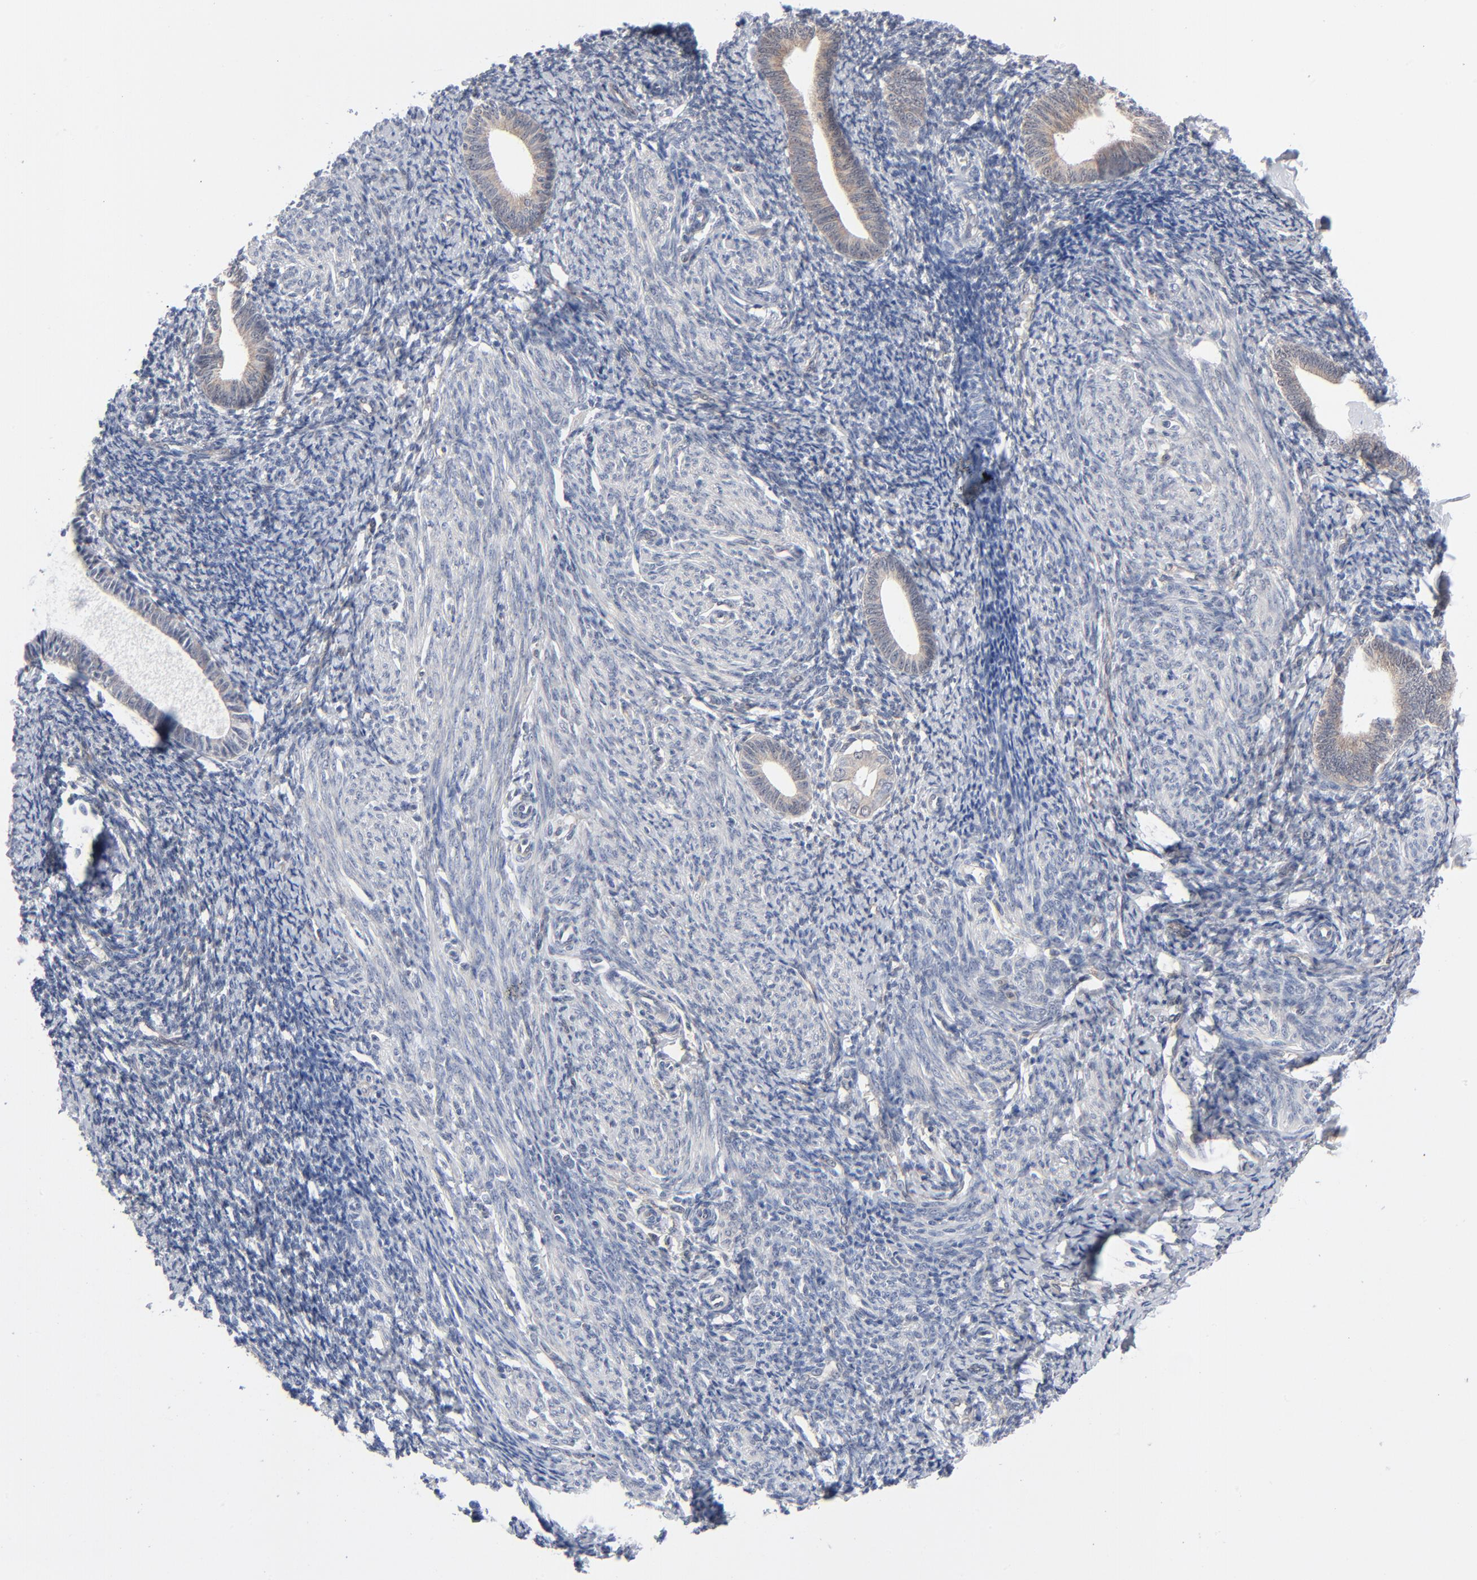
{"staining": {"intensity": "weak", "quantity": "<25%", "location": "cytoplasmic/membranous"}, "tissue": "endometrium", "cell_type": "Cells in endometrial stroma", "image_type": "normal", "snomed": [{"axis": "morphology", "description": "Normal tissue, NOS"}, {"axis": "topography", "description": "Endometrium"}], "caption": "High magnification brightfield microscopy of benign endometrium stained with DAB (brown) and counterstained with hematoxylin (blue): cells in endometrial stroma show no significant expression. (DAB immunohistochemistry (IHC) with hematoxylin counter stain).", "gene": "RPS6KB1", "patient": {"sex": "female", "age": 57}}